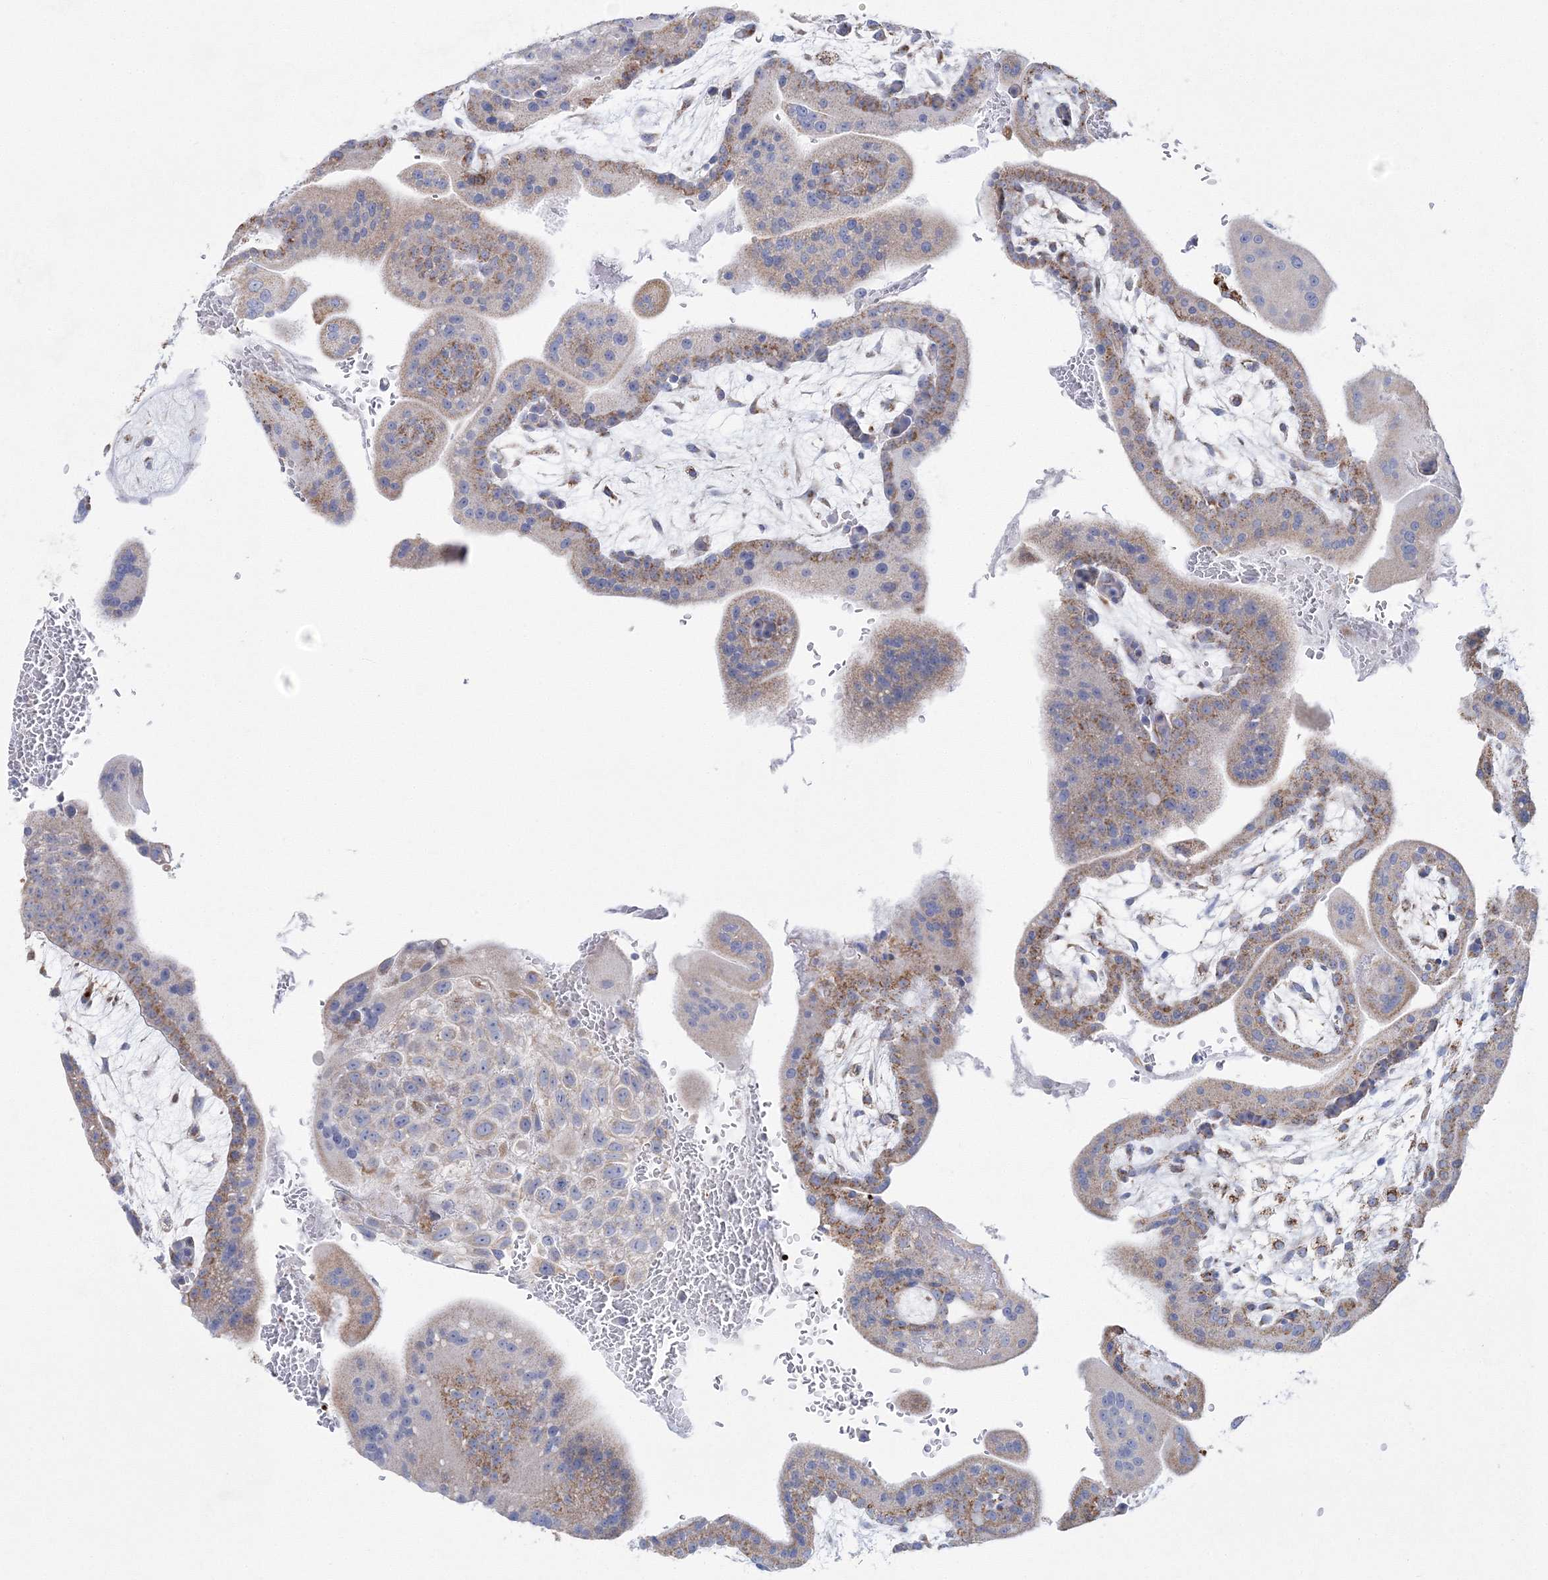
{"staining": {"intensity": "moderate", "quantity": "<25%", "location": "cytoplasmic/membranous"}, "tissue": "placenta", "cell_type": "Trophoblastic cells", "image_type": "normal", "snomed": [{"axis": "morphology", "description": "Normal tissue, NOS"}, {"axis": "topography", "description": "Placenta"}], "caption": "Immunohistochemistry of unremarkable placenta exhibits low levels of moderate cytoplasmic/membranous staining in about <25% of trophoblastic cells.", "gene": "HIBCH", "patient": {"sex": "female", "age": 35}}